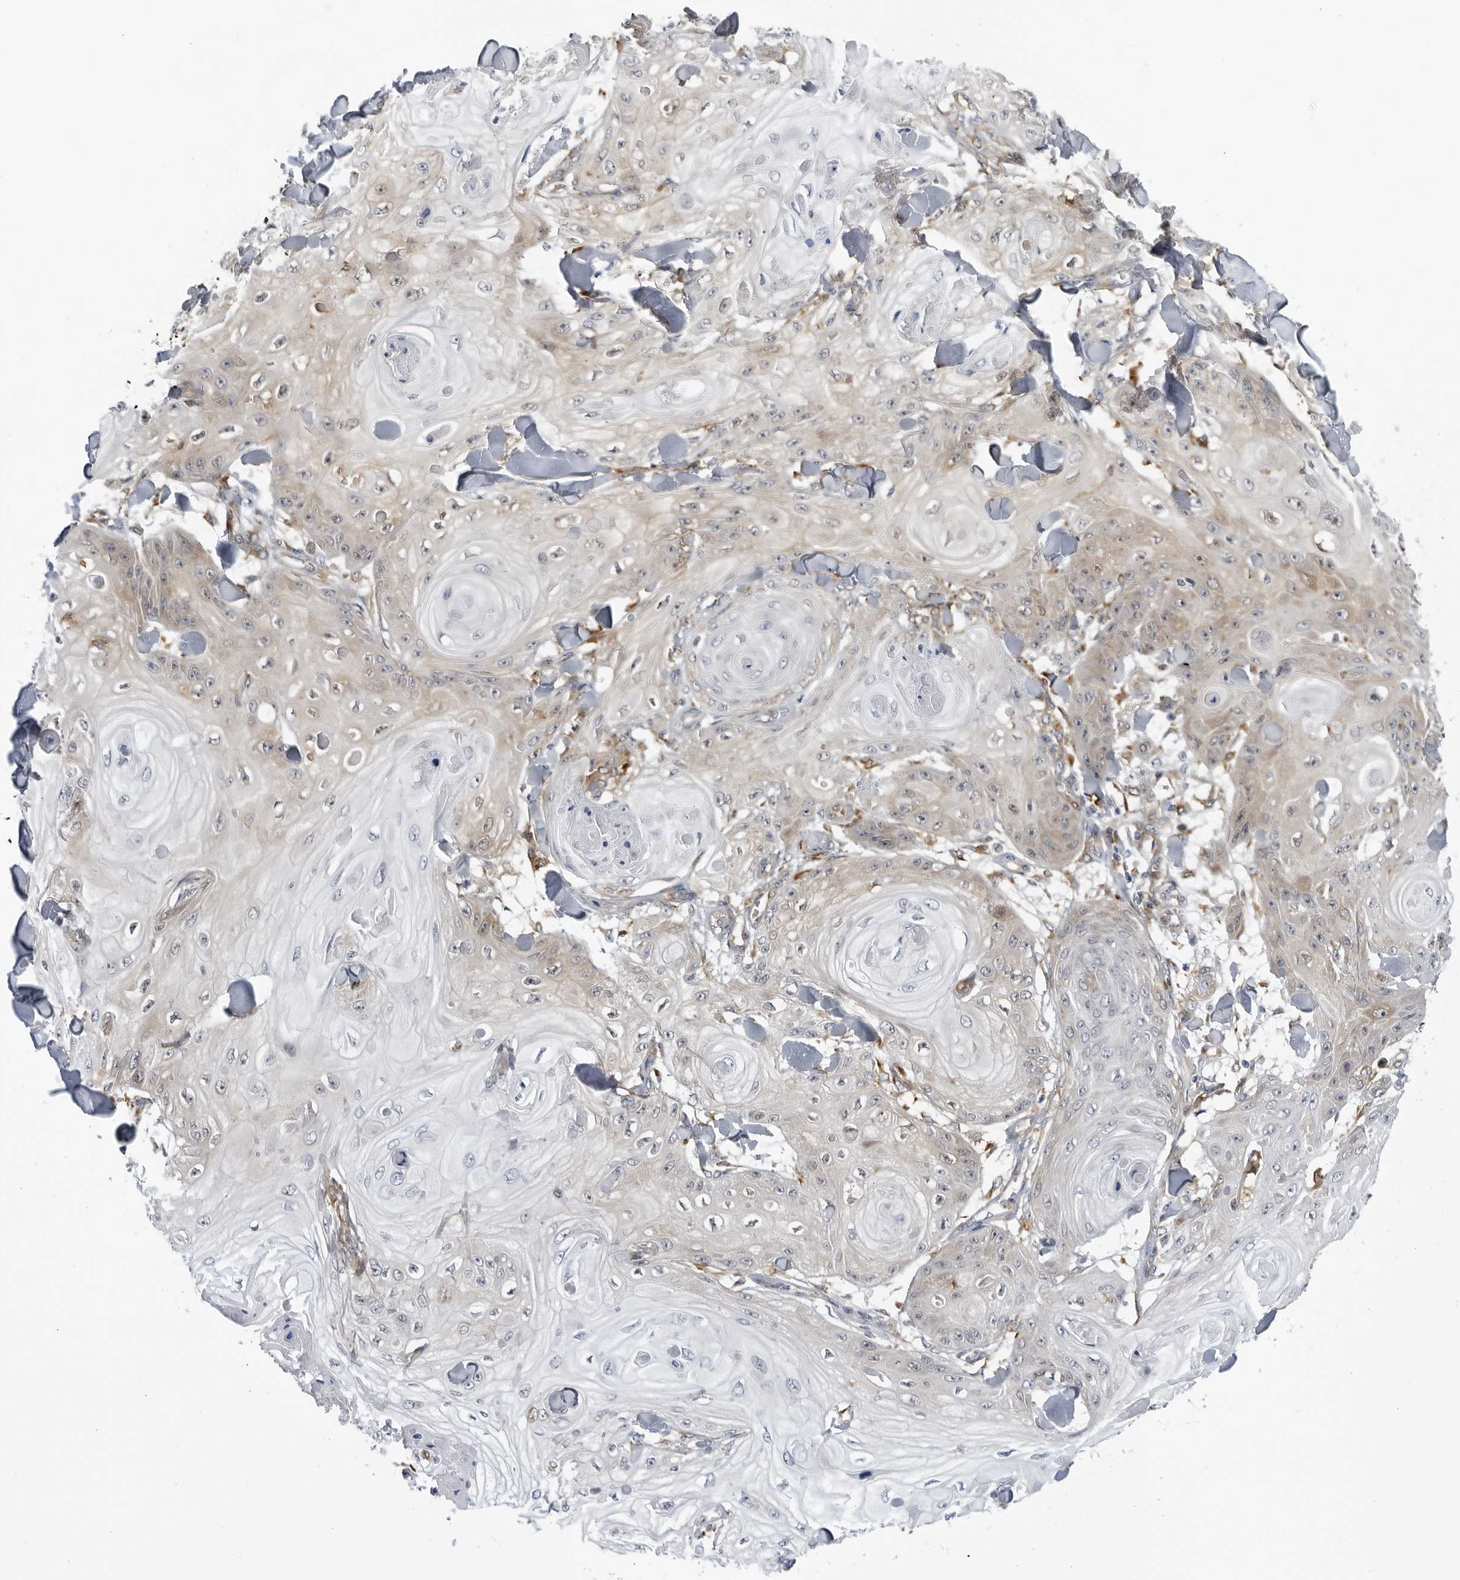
{"staining": {"intensity": "weak", "quantity": "<25%", "location": "cytoplasmic/membranous"}, "tissue": "skin cancer", "cell_type": "Tumor cells", "image_type": "cancer", "snomed": [{"axis": "morphology", "description": "Squamous cell carcinoma, NOS"}, {"axis": "topography", "description": "Skin"}], "caption": "Tumor cells are negative for protein expression in human skin squamous cell carcinoma. (DAB IHC visualized using brightfield microscopy, high magnification).", "gene": "BMP2K", "patient": {"sex": "male", "age": 74}}